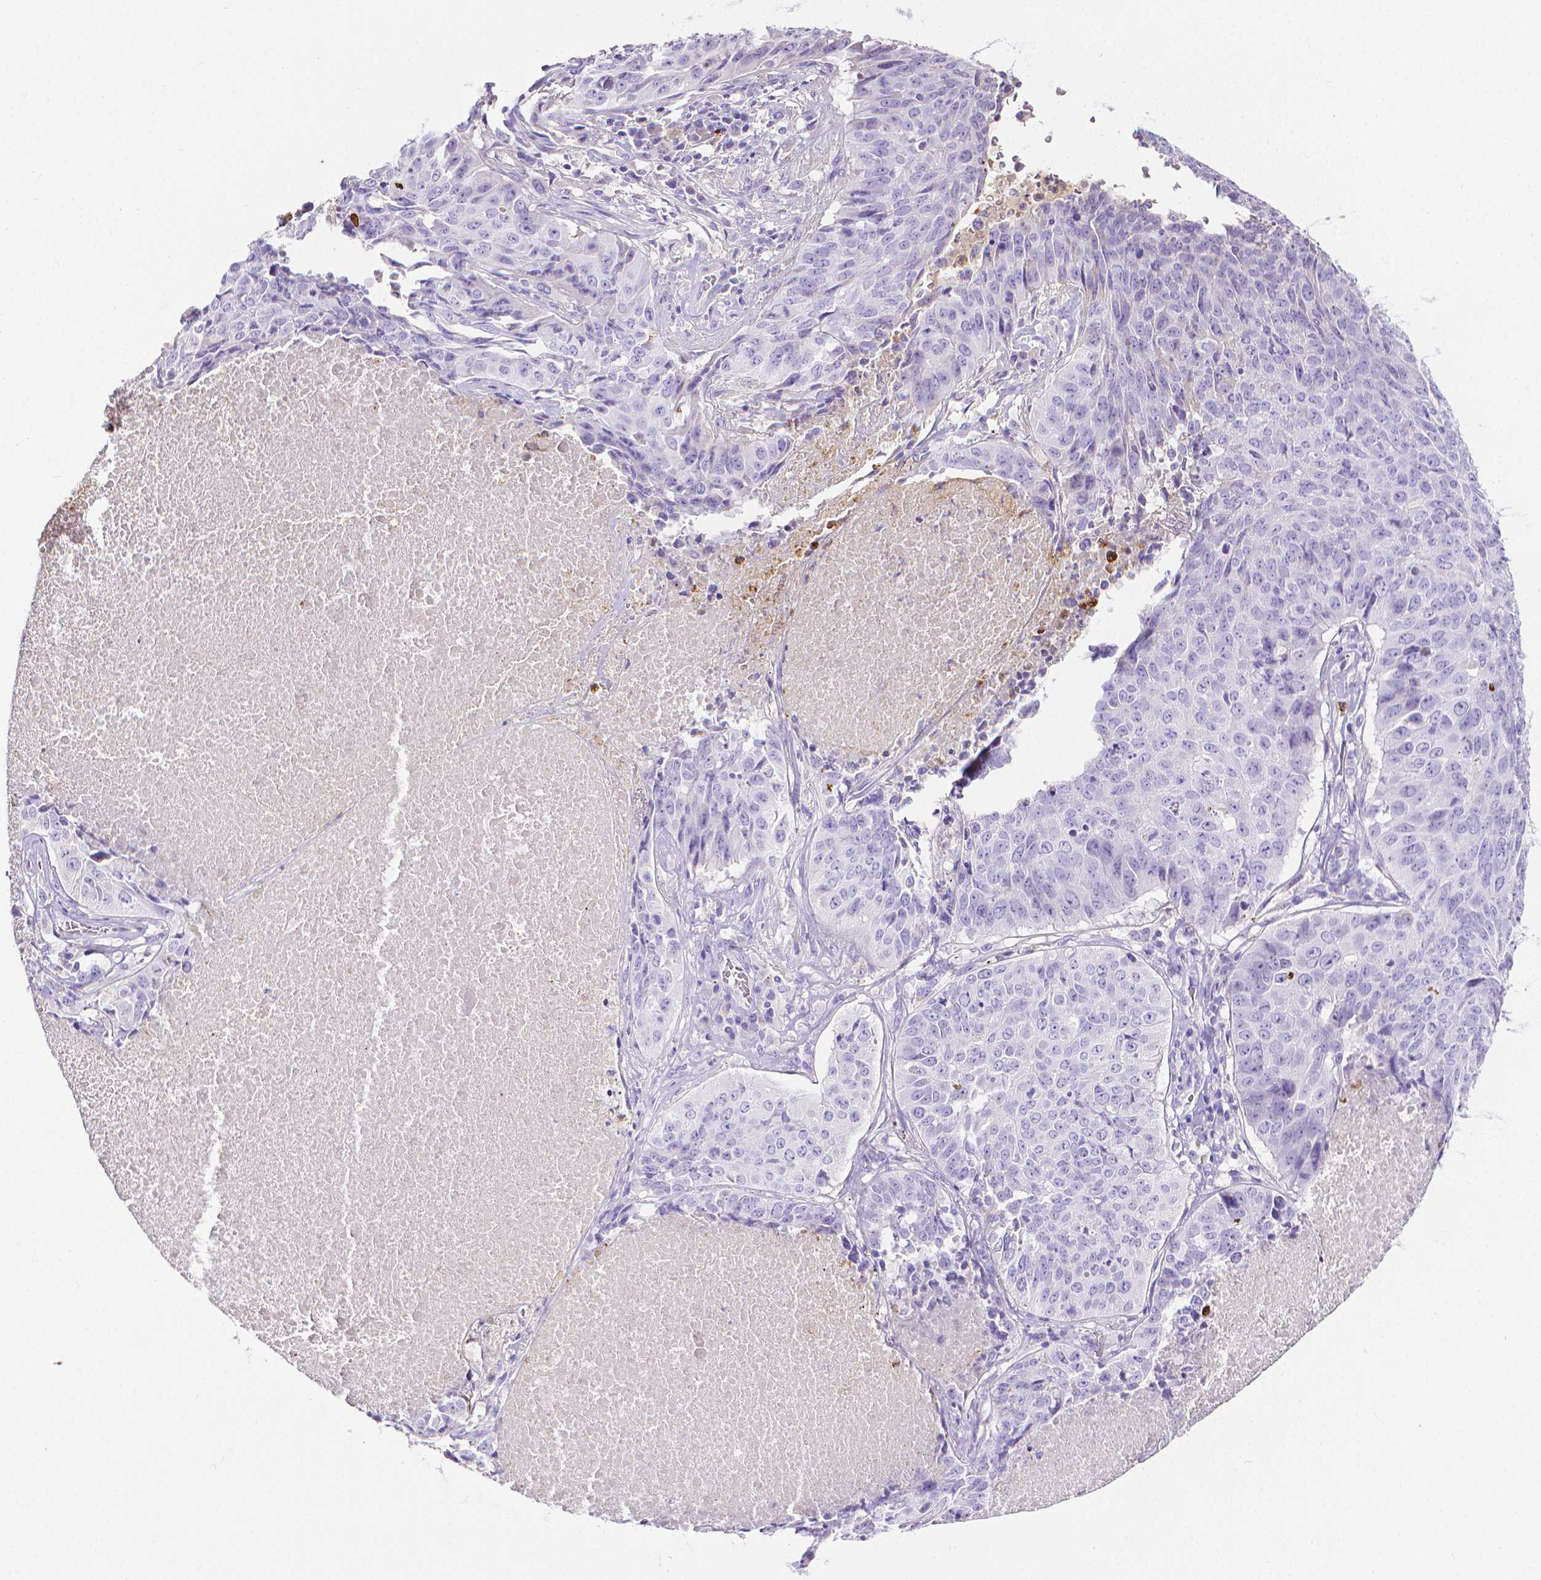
{"staining": {"intensity": "negative", "quantity": "none", "location": "none"}, "tissue": "lung cancer", "cell_type": "Tumor cells", "image_type": "cancer", "snomed": [{"axis": "morphology", "description": "Normal tissue, NOS"}, {"axis": "morphology", "description": "Squamous cell carcinoma, NOS"}, {"axis": "topography", "description": "Bronchus"}, {"axis": "topography", "description": "Lung"}], "caption": "This photomicrograph is of squamous cell carcinoma (lung) stained with immunohistochemistry (IHC) to label a protein in brown with the nuclei are counter-stained blue. There is no positivity in tumor cells.", "gene": "MMP9", "patient": {"sex": "male", "age": 64}}